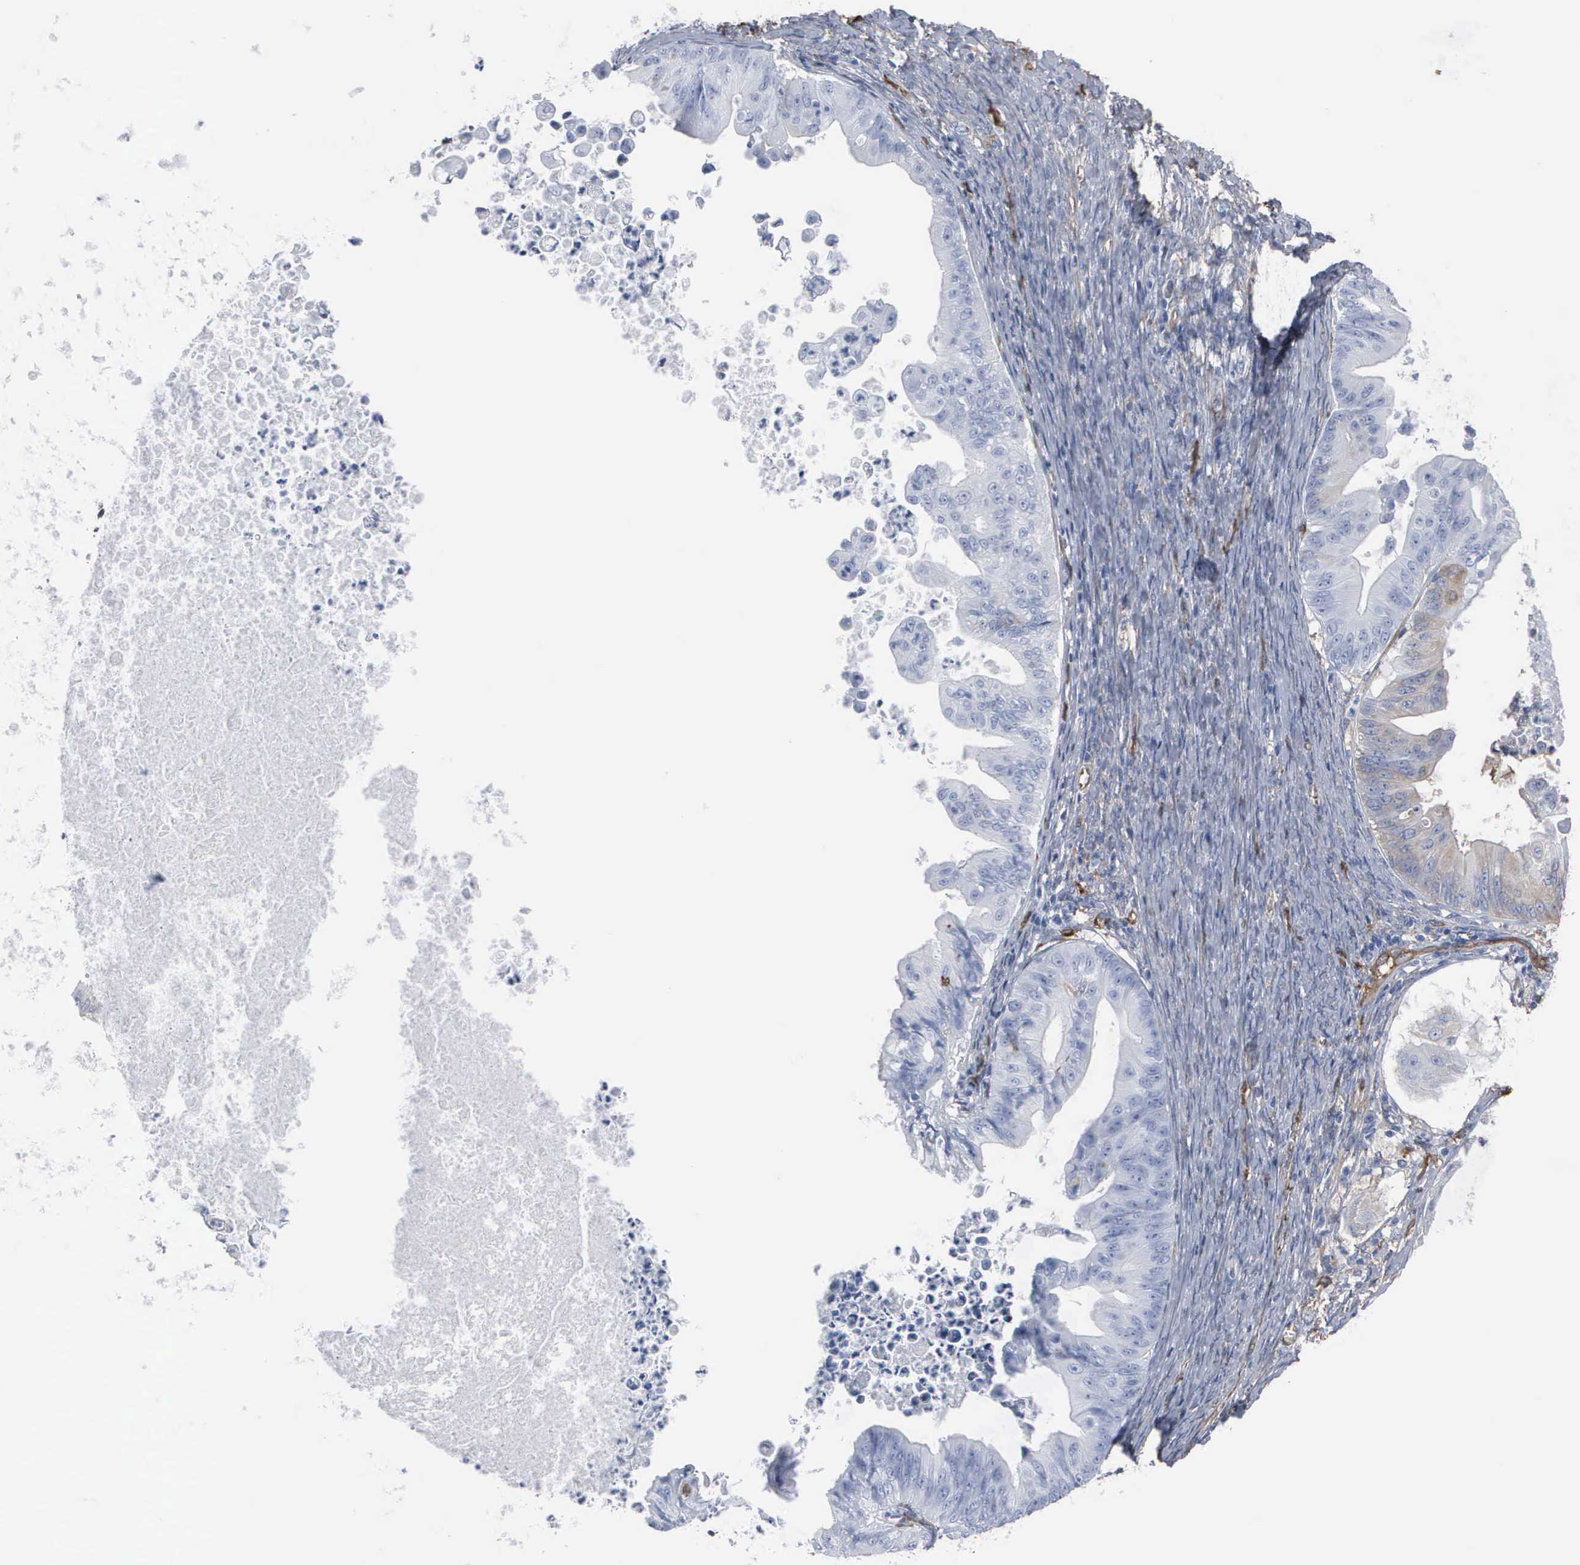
{"staining": {"intensity": "negative", "quantity": "none", "location": "none"}, "tissue": "ovarian cancer", "cell_type": "Tumor cells", "image_type": "cancer", "snomed": [{"axis": "morphology", "description": "Cystadenocarcinoma, mucinous, NOS"}, {"axis": "topography", "description": "Ovary"}], "caption": "A photomicrograph of ovarian mucinous cystadenocarcinoma stained for a protein reveals no brown staining in tumor cells.", "gene": "FSCN1", "patient": {"sex": "female", "age": 37}}